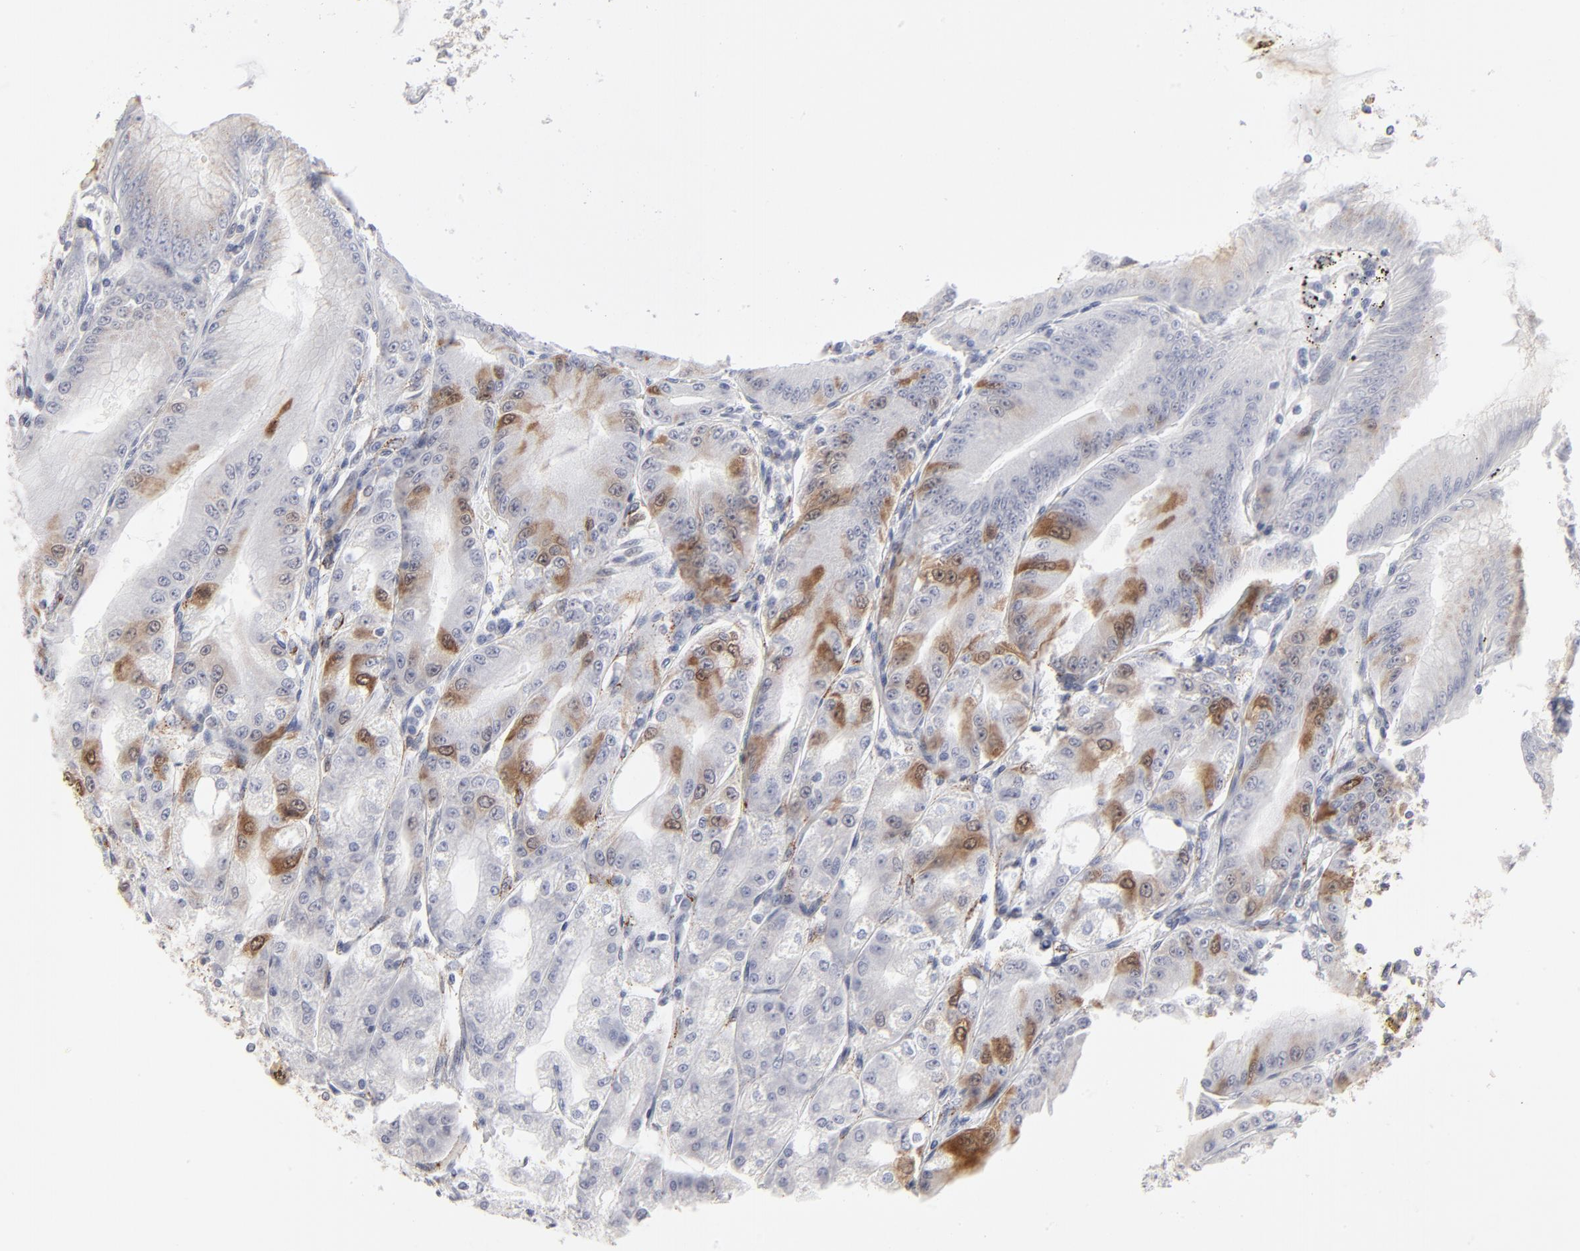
{"staining": {"intensity": "moderate", "quantity": "<25%", "location": "cytoplasmic/membranous"}, "tissue": "stomach", "cell_type": "Glandular cells", "image_type": "normal", "snomed": [{"axis": "morphology", "description": "Normal tissue, NOS"}, {"axis": "topography", "description": "Stomach, lower"}], "caption": "A micrograph of human stomach stained for a protein exhibits moderate cytoplasmic/membranous brown staining in glandular cells. Using DAB (brown) and hematoxylin (blue) stains, captured at high magnification using brightfield microscopy.", "gene": "AURKA", "patient": {"sex": "male", "age": 71}}